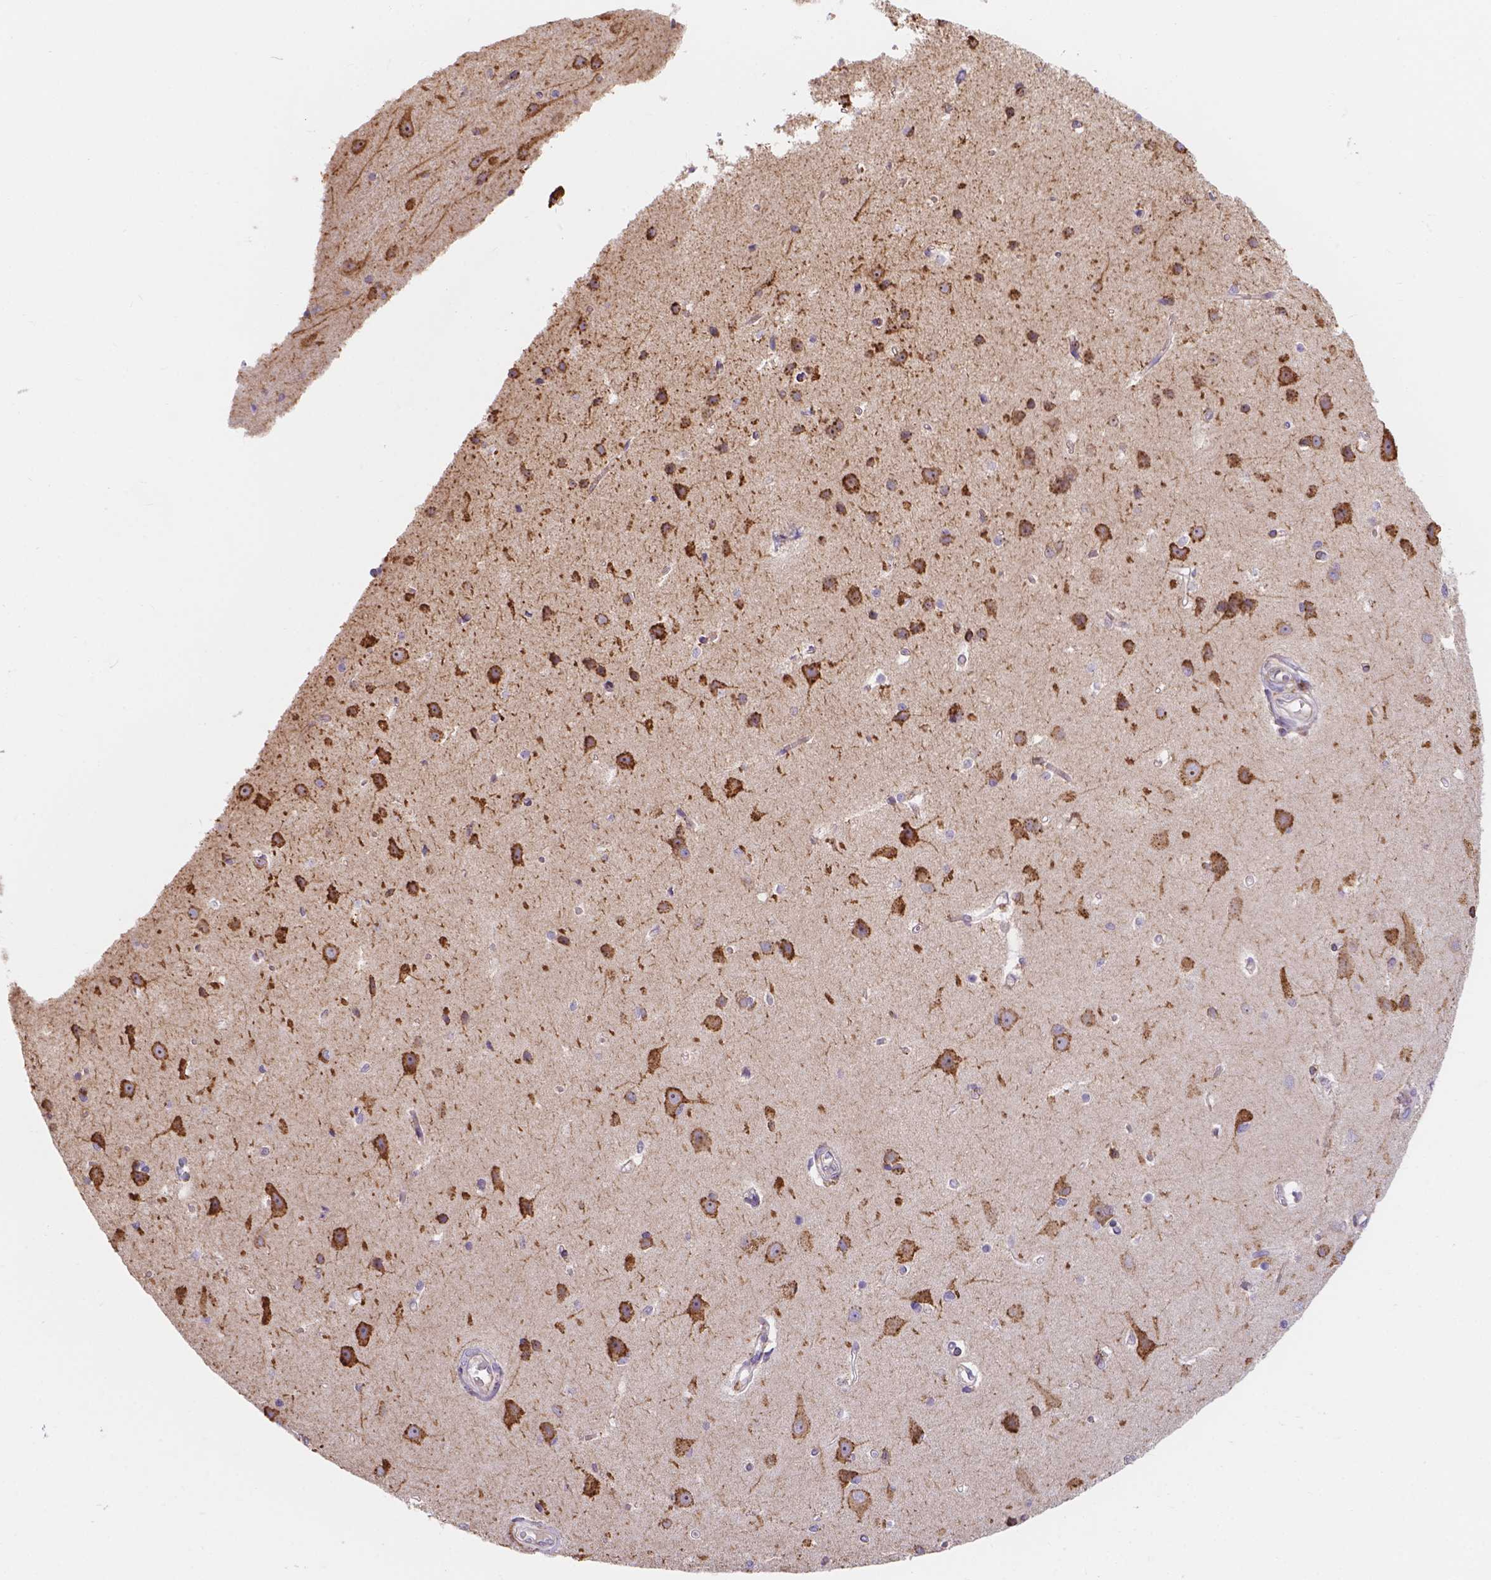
{"staining": {"intensity": "weak", "quantity": "<25%", "location": "cytoplasmic/membranous"}, "tissue": "cerebral cortex", "cell_type": "Endothelial cells", "image_type": "normal", "snomed": [{"axis": "morphology", "description": "Normal tissue, NOS"}, {"axis": "topography", "description": "Cerebral cortex"}], "caption": "A high-resolution micrograph shows IHC staining of unremarkable cerebral cortex, which shows no significant positivity in endothelial cells. The staining is performed using DAB brown chromogen with nuclei counter-stained in using hematoxylin.", "gene": "IPO11", "patient": {"sex": "male", "age": 37}}